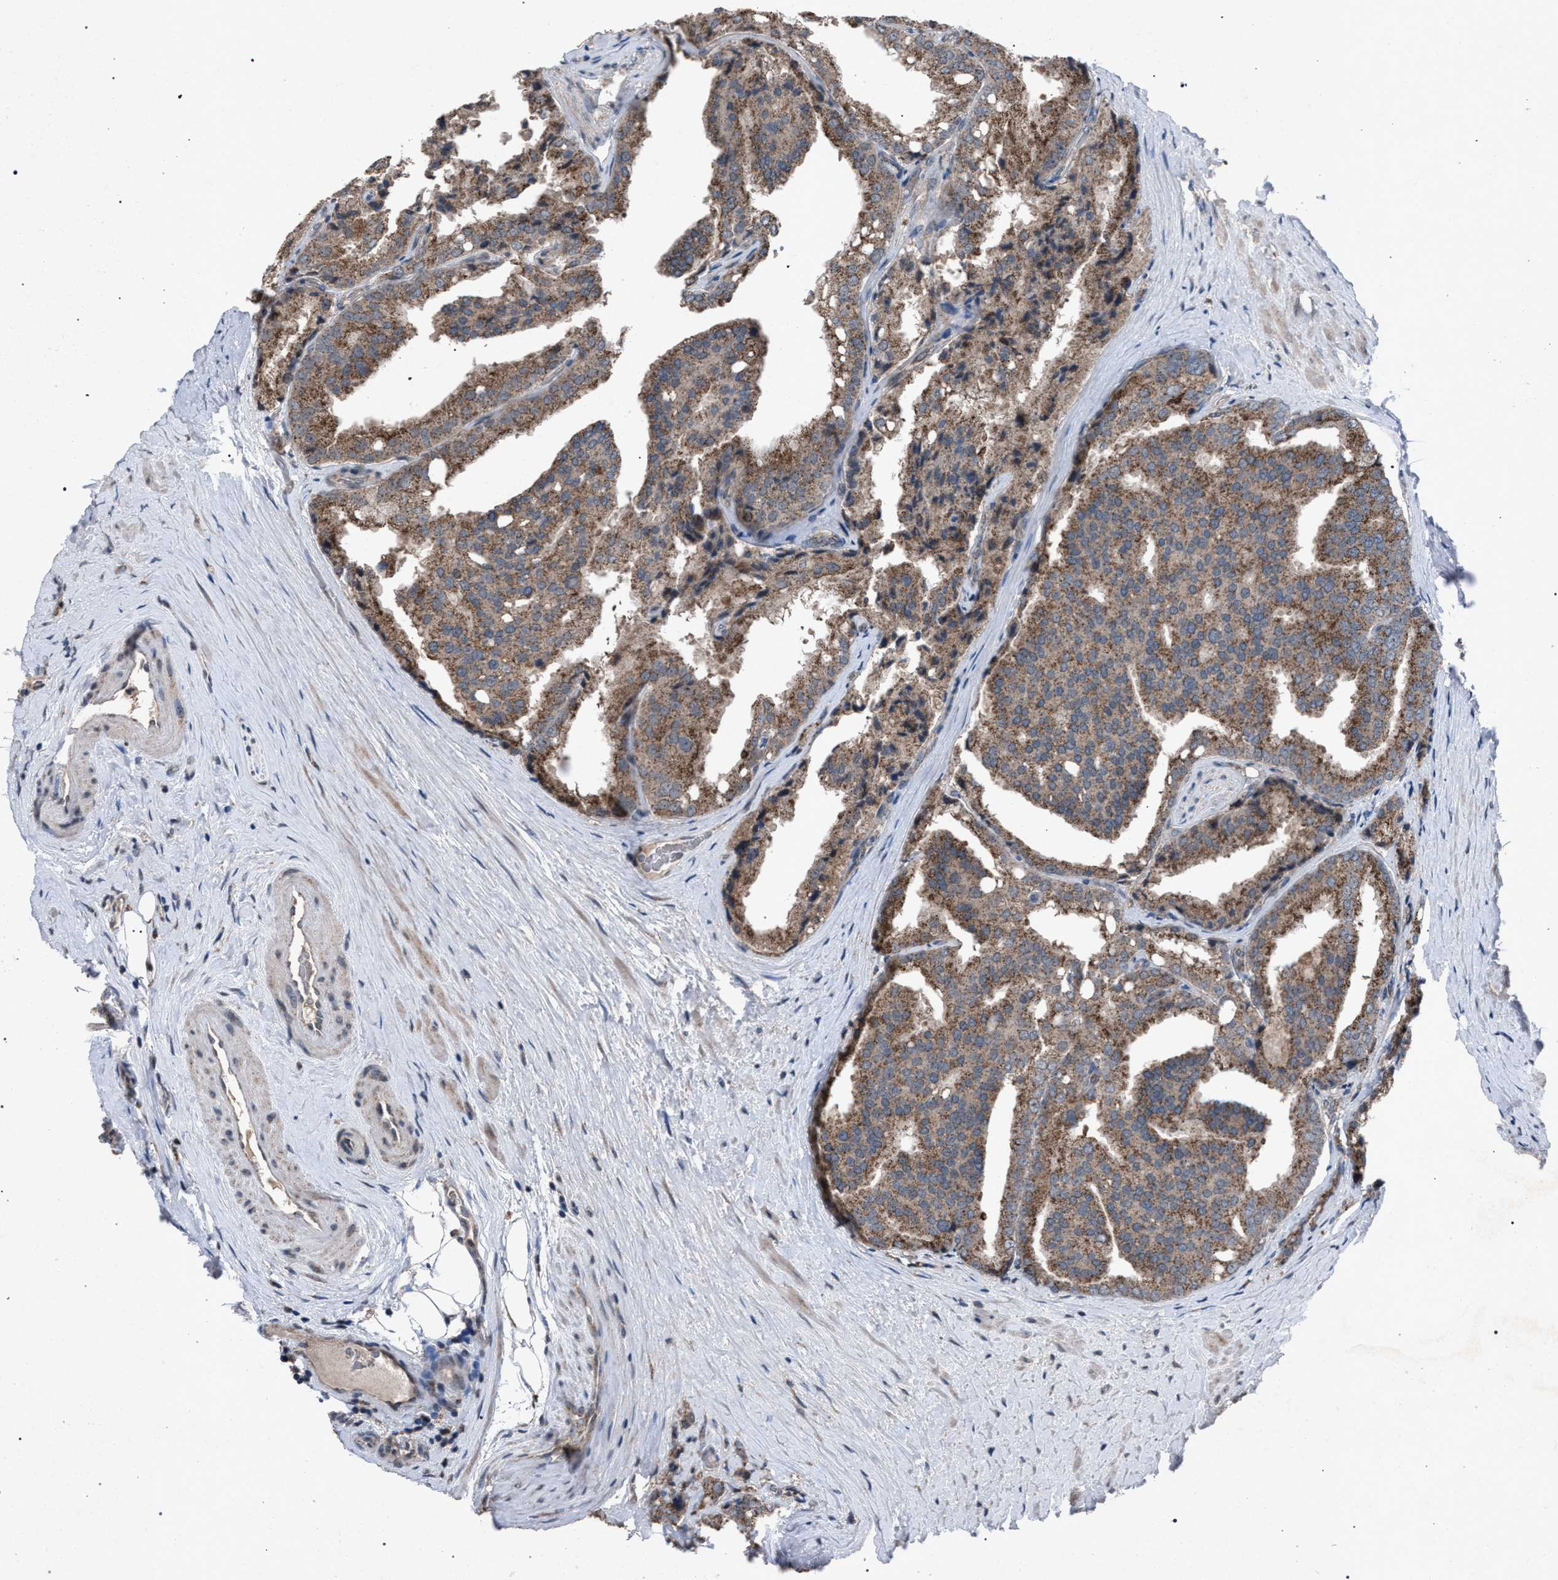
{"staining": {"intensity": "moderate", "quantity": ">75%", "location": "cytoplasmic/membranous"}, "tissue": "prostate cancer", "cell_type": "Tumor cells", "image_type": "cancer", "snomed": [{"axis": "morphology", "description": "Adenocarcinoma, High grade"}, {"axis": "topography", "description": "Prostate"}], "caption": "High-grade adenocarcinoma (prostate) stained with a protein marker demonstrates moderate staining in tumor cells.", "gene": "HSD17B4", "patient": {"sex": "male", "age": 50}}